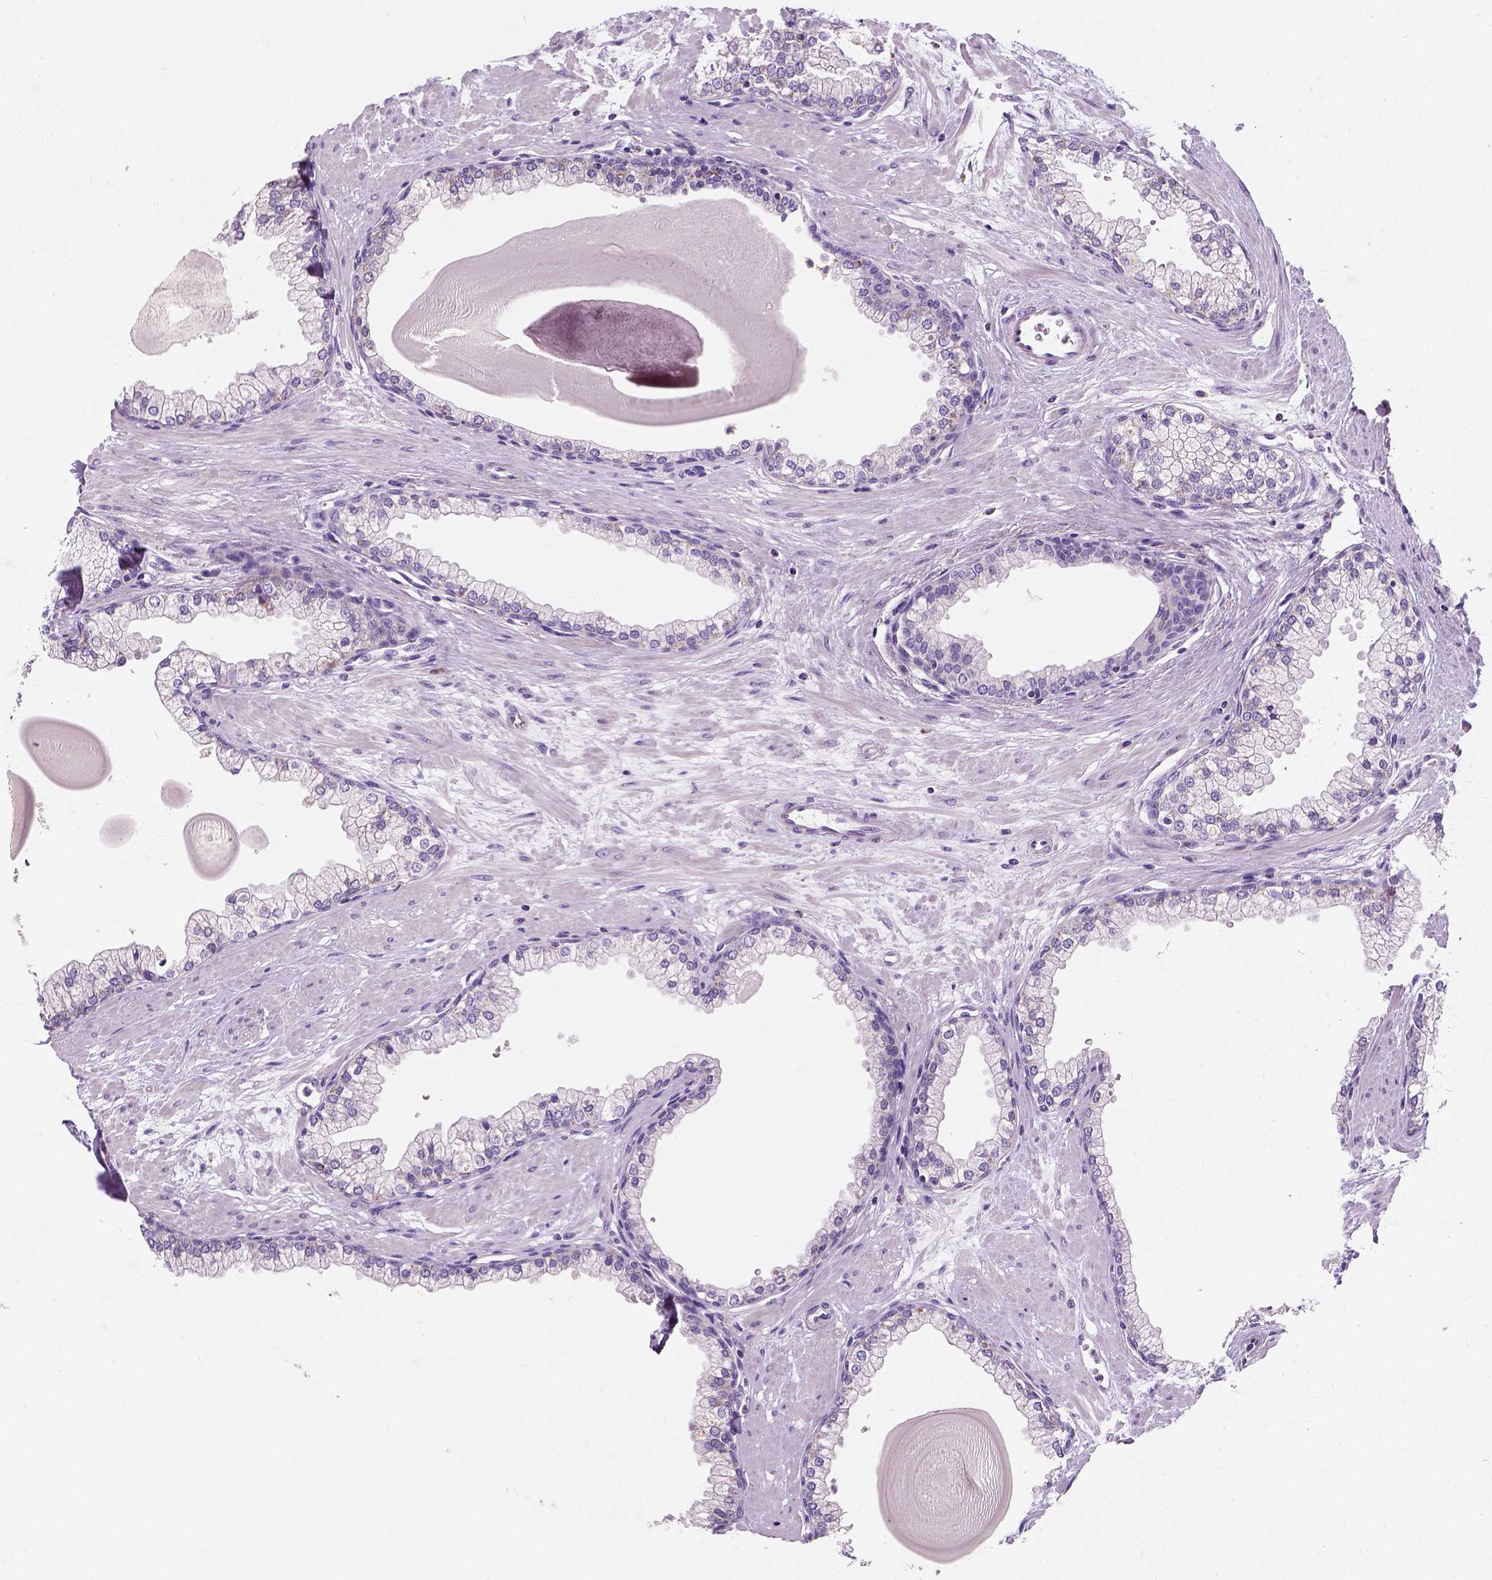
{"staining": {"intensity": "negative", "quantity": "none", "location": "none"}, "tissue": "prostate", "cell_type": "Glandular cells", "image_type": "normal", "snomed": [{"axis": "morphology", "description": "Normal tissue, NOS"}, {"axis": "topography", "description": "Prostate"}, {"axis": "topography", "description": "Peripheral nerve tissue"}], "caption": "Prostate stained for a protein using IHC shows no expression glandular cells.", "gene": "CHODL", "patient": {"sex": "male", "age": 61}}